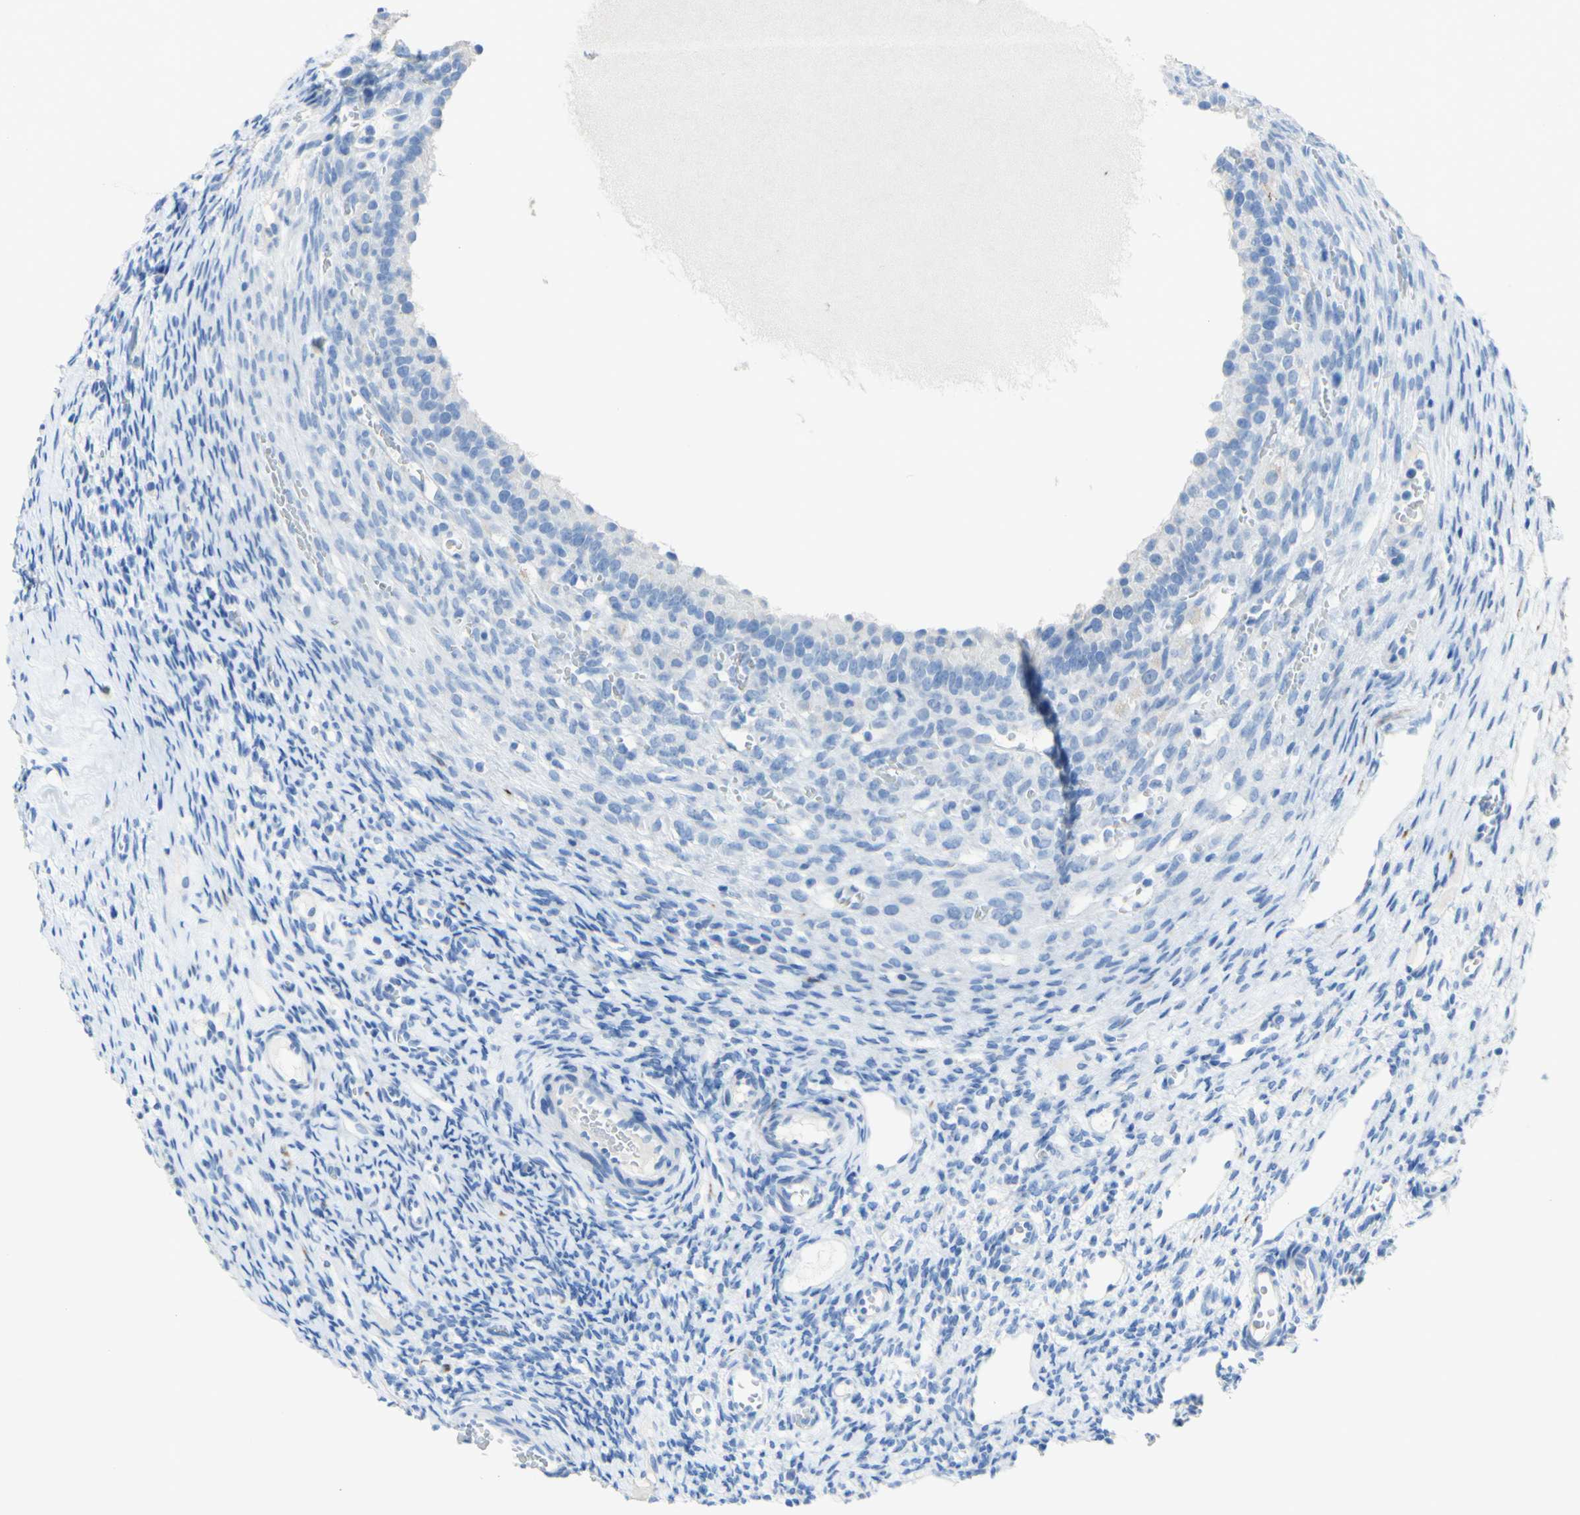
{"staining": {"intensity": "negative", "quantity": "none", "location": "none"}, "tissue": "ovary", "cell_type": "Follicle cells", "image_type": "normal", "snomed": [{"axis": "morphology", "description": "Normal tissue, NOS"}, {"axis": "topography", "description": "Ovary"}], "caption": "High power microscopy histopathology image of an immunohistochemistry image of unremarkable ovary, revealing no significant positivity in follicle cells. Brightfield microscopy of IHC stained with DAB (brown) and hematoxylin (blue), captured at high magnification.", "gene": "DSC2", "patient": {"sex": "female", "age": 33}}